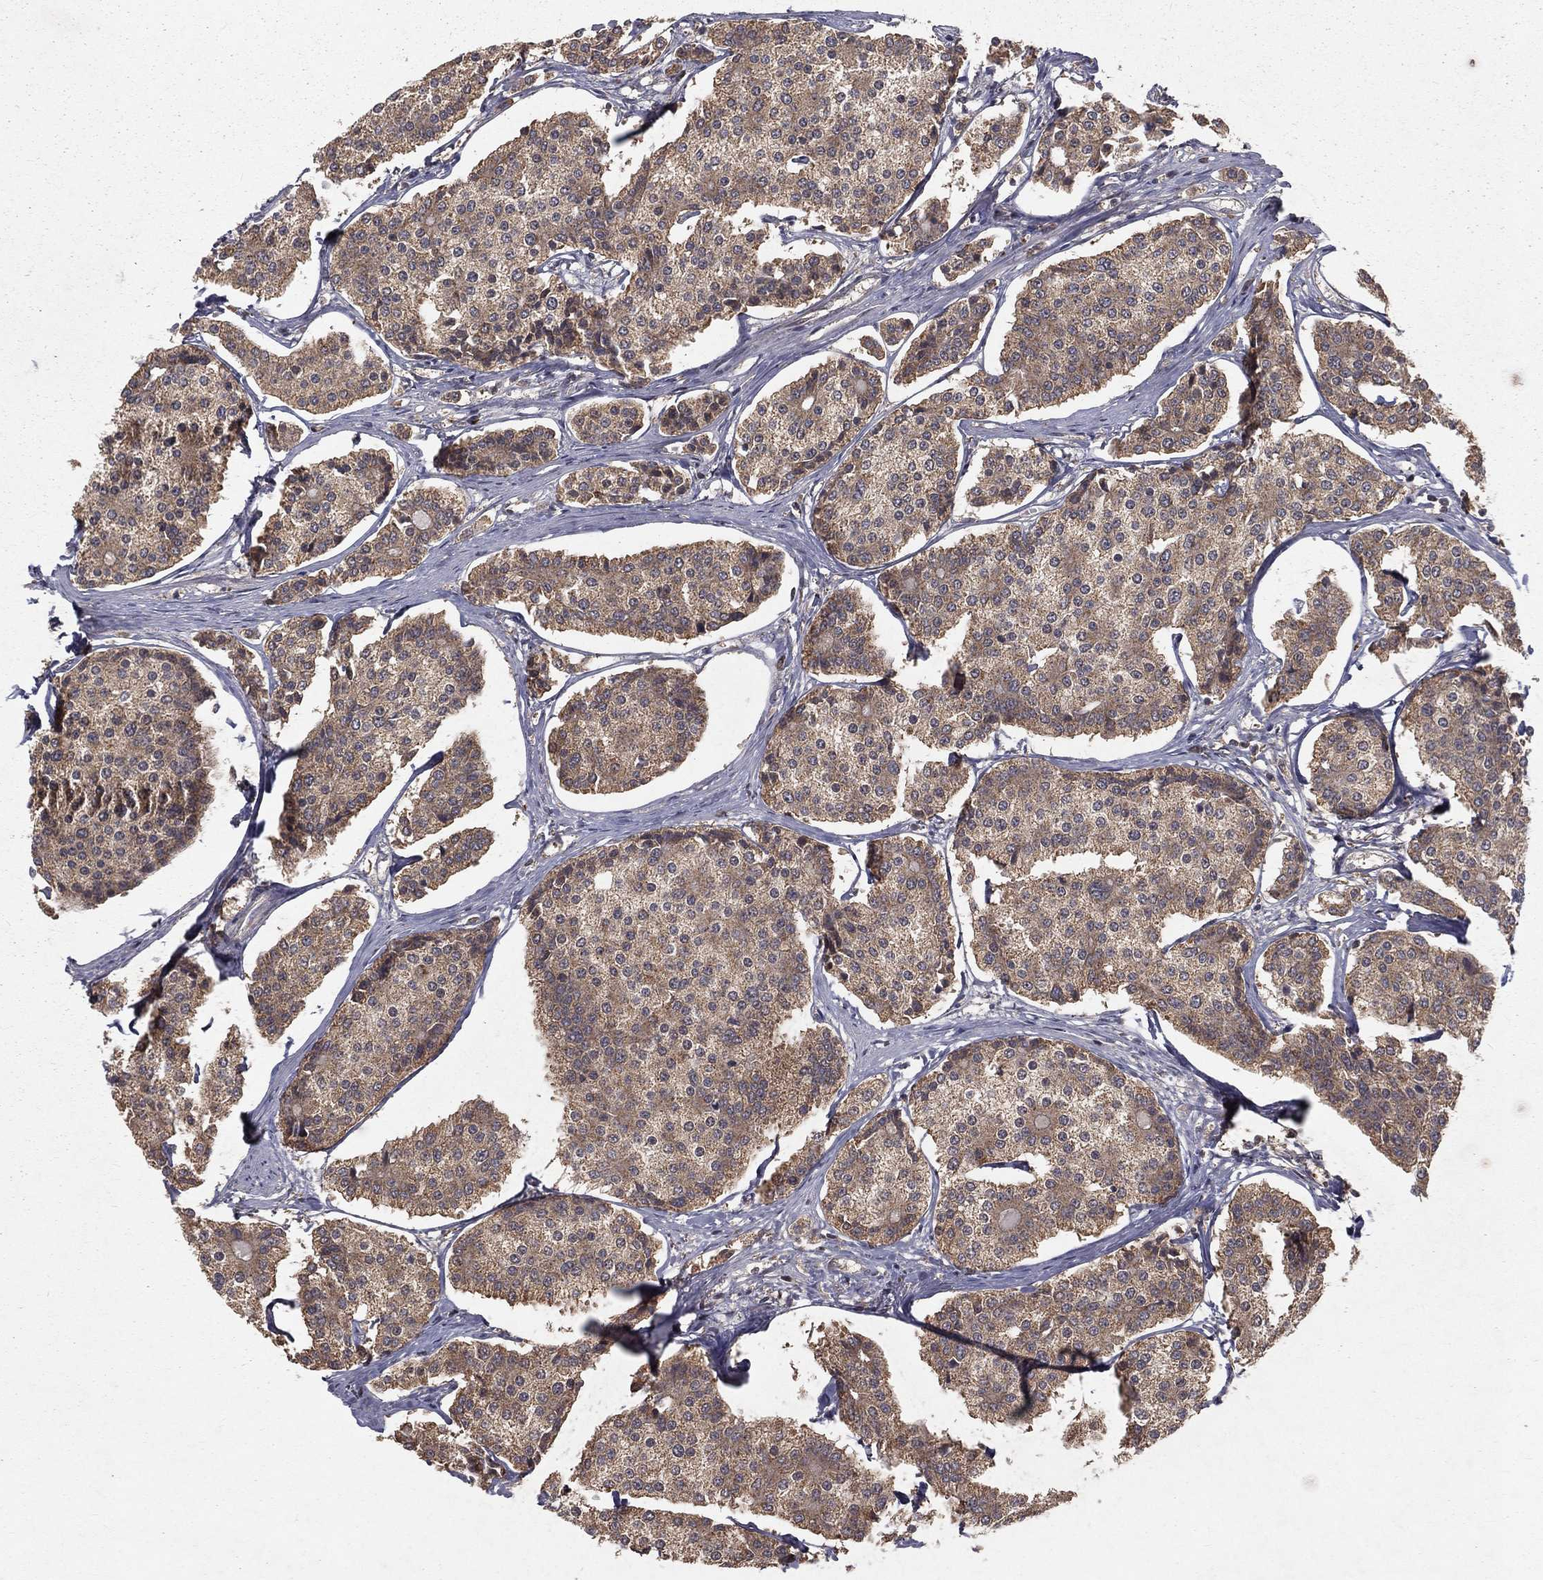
{"staining": {"intensity": "moderate", "quantity": ">75%", "location": "cytoplasmic/membranous"}, "tissue": "carcinoid", "cell_type": "Tumor cells", "image_type": "cancer", "snomed": [{"axis": "morphology", "description": "Carcinoid, malignant, NOS"}, {"axis": "topography", "description": "Small intestine"}], "caption": "Protein staining of carcinoid (malignant) tissue reveals moderate cytoplasmic/membranous positivity in approximately >75% of tumor cells.", "gene": "ZDHHC15", "patient": {"sex": "female", "age": 65}}